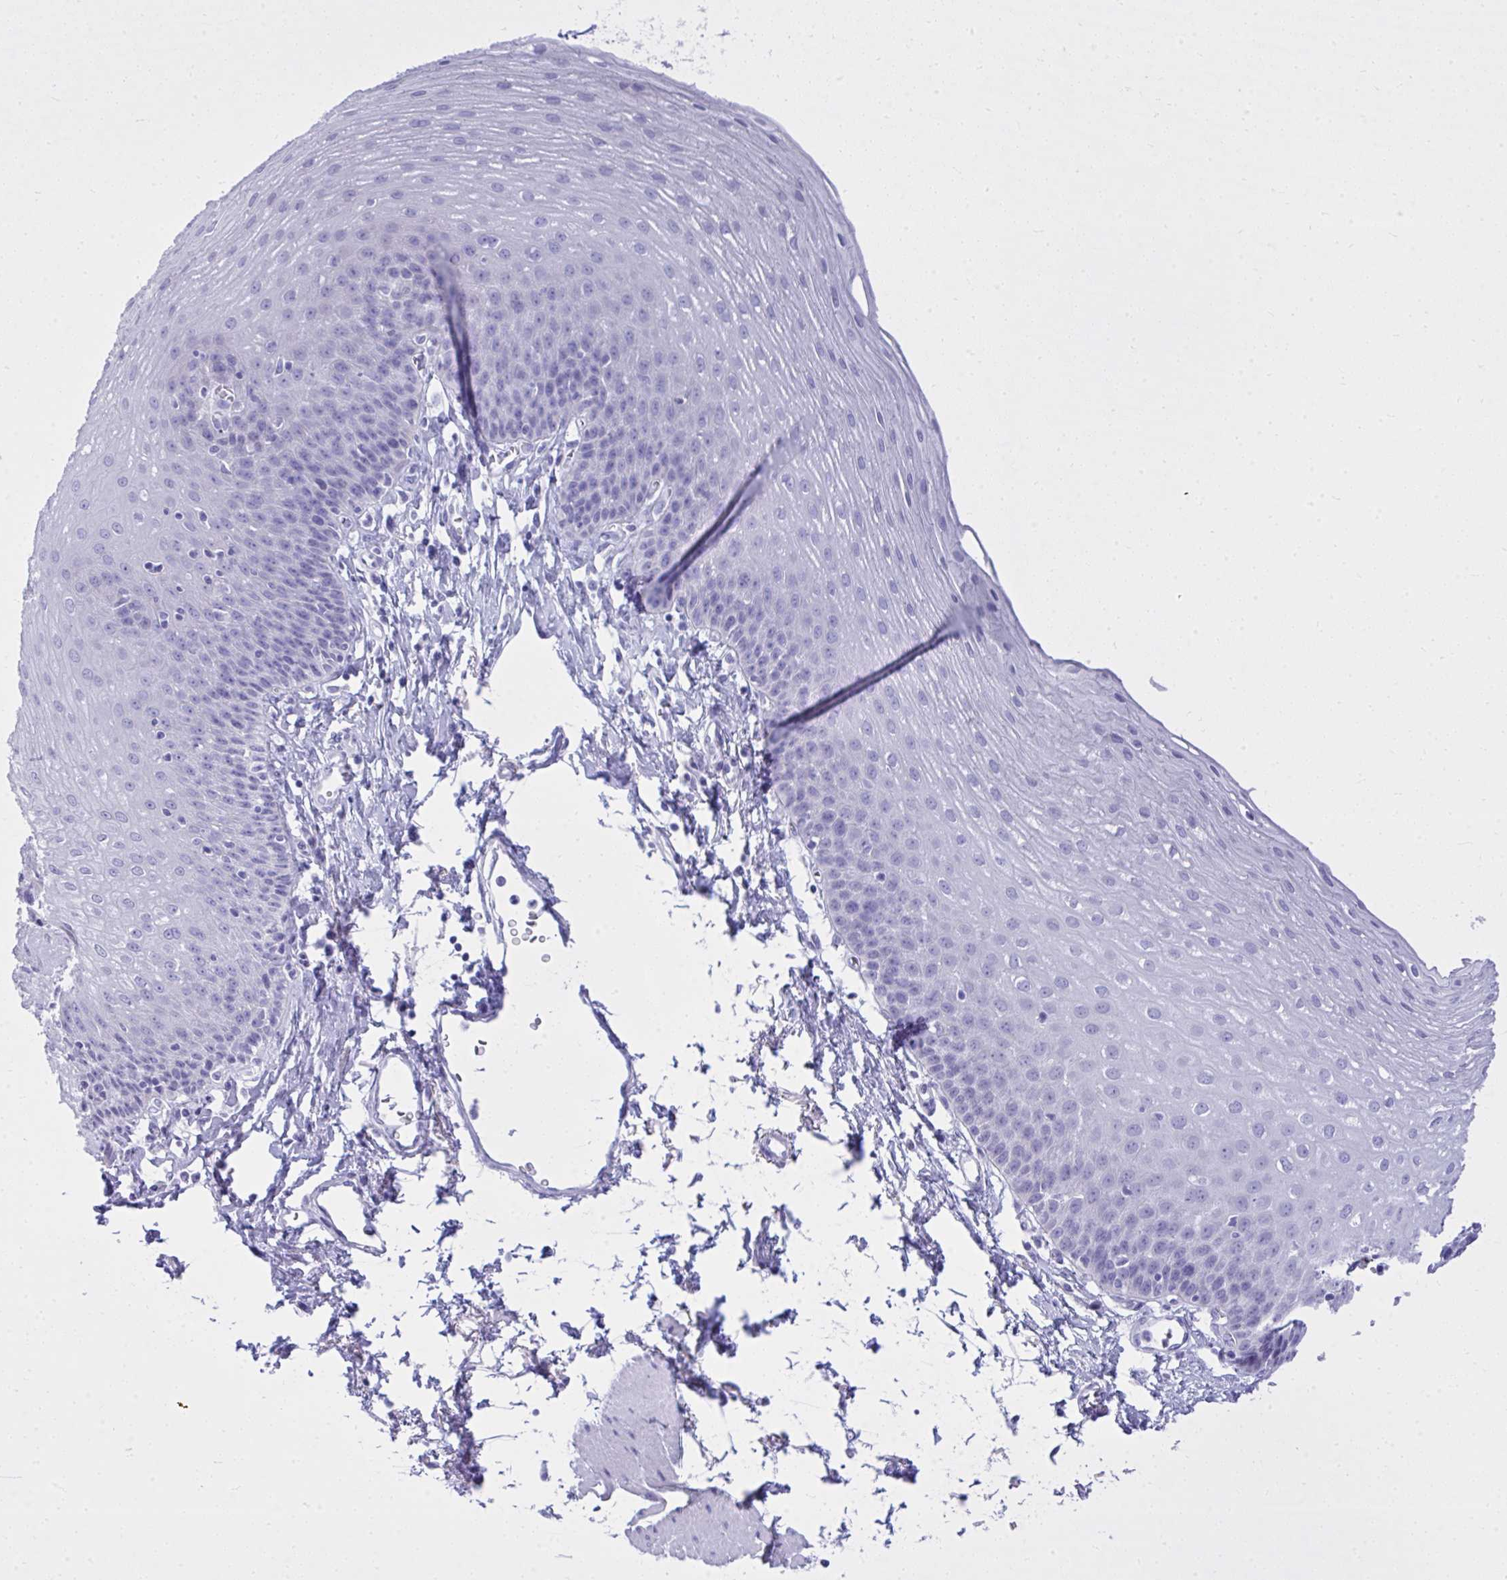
{"staining": {"intensity": "negative", "quantity": "none", "location": "none"}, "tissue": "esophagus", "cell_type": "Squamous epithelial cells", "image_type": "normal", "snomed": [{"axis": "morphology", "description": "Normal tissue, NOS"}, {"axis": "topography", "description": "Esophagus"}], "caption": "Squamous epithelial cells are negative for protein expression in unremarkable human esophagus. Brightfield microscopy of IHC stained with DAB (brown) and hematoxylin (blue), captured at high magnification.", "gene": "BCL6B", "patient": {"sex": "female", "age": 81}}